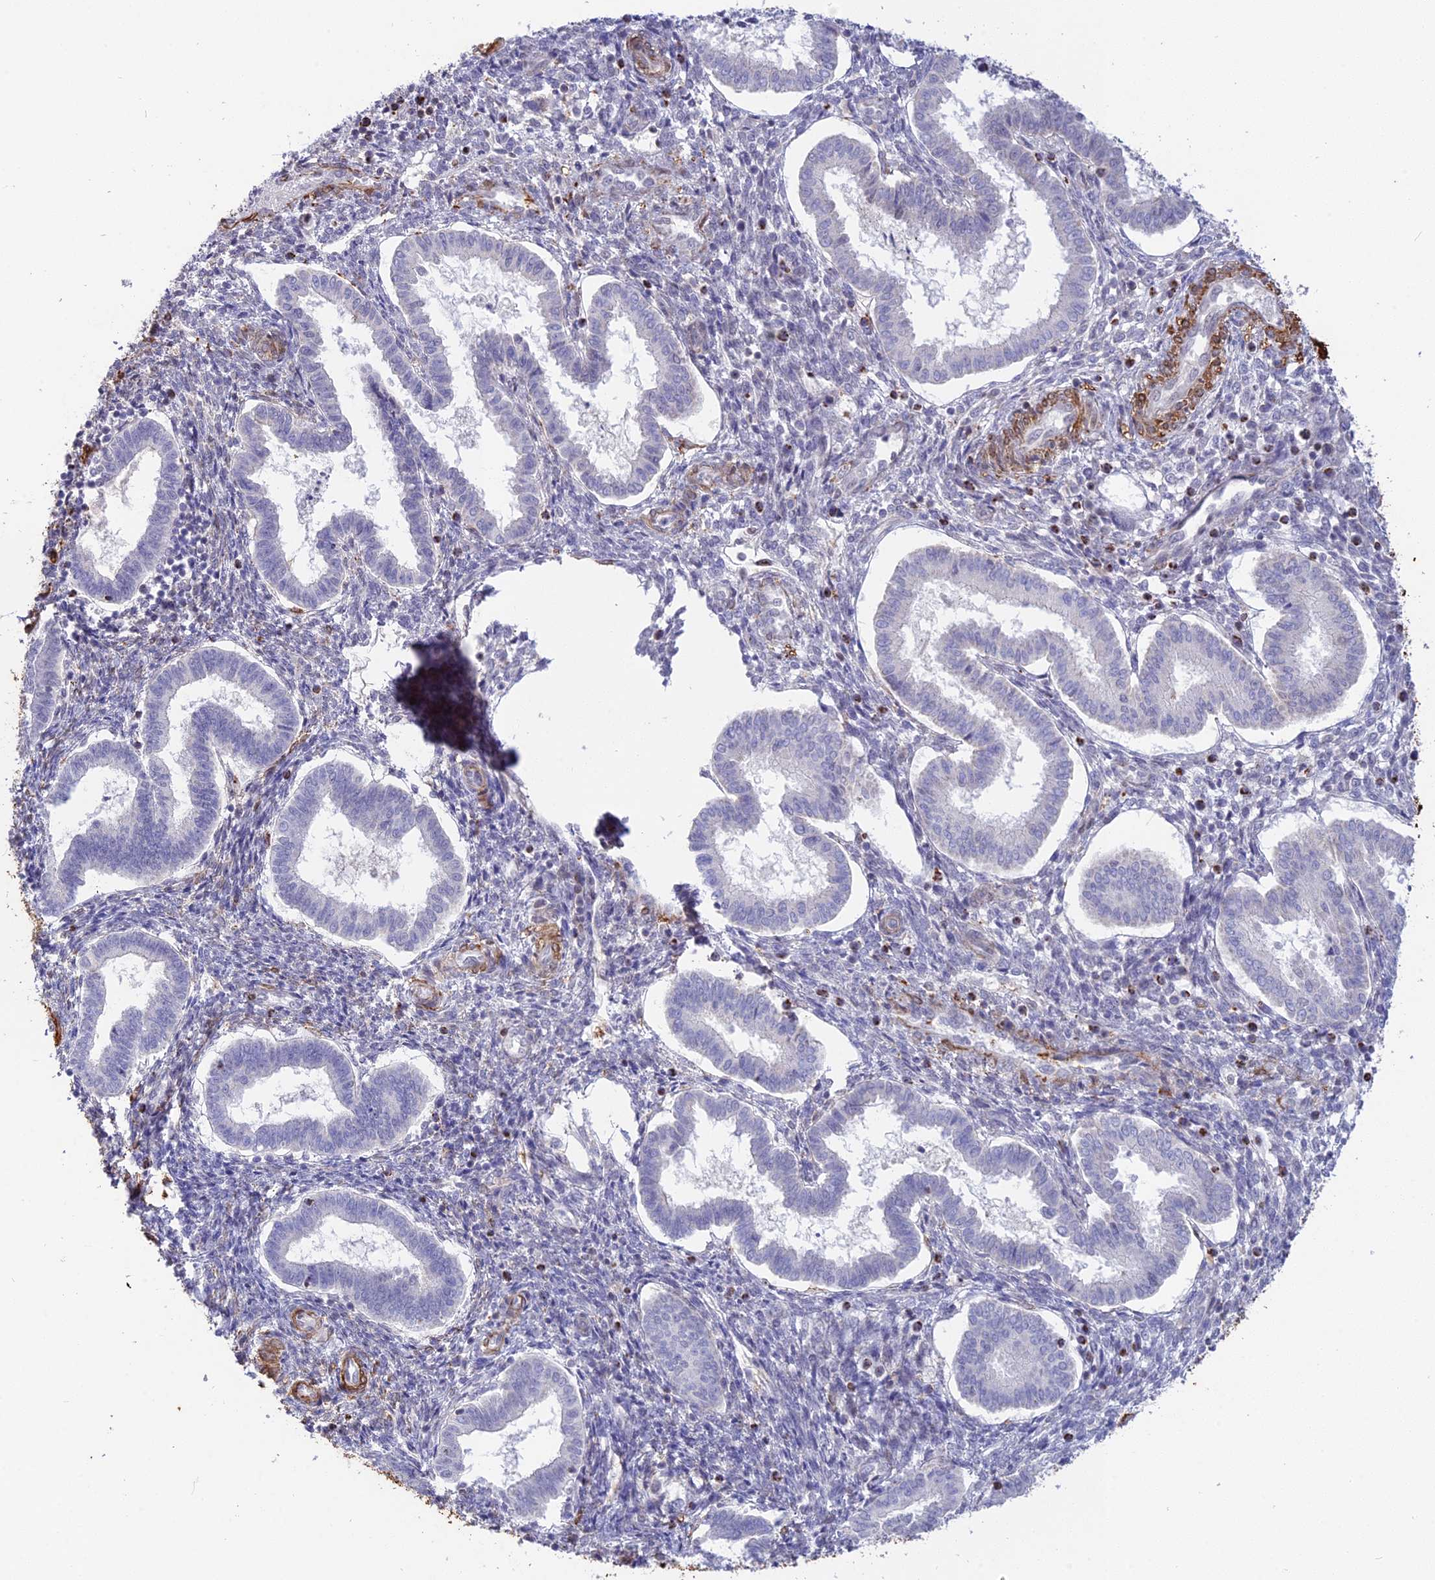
{"staining": {"intensity": "negative", "quantity": "none", "location": "none"}, "tissue": "endometrium", "cell_type": "Cells in endometrial stroma", "image_type": "normal", "snomed": [{"axis": "morphology", "description": "Normal tissue, NOS"}, {"axis": "topography", "description": "Endometrium"}], "caption": "Immunohistochemistry (IHC) histopathology image of unremarkable human endometrium stained for a protein (brown), which reveals no staining in cells in endometrial stroma. The staining was performed using DAB (3,3'-diaminobenzidine) to visualize the protein expression in brown, while the nuclei were stained in blue with hematoxylin (Magnification: 20x).", "gene": "CCDC154", "patient": {"sex": "female", "age": 24}}